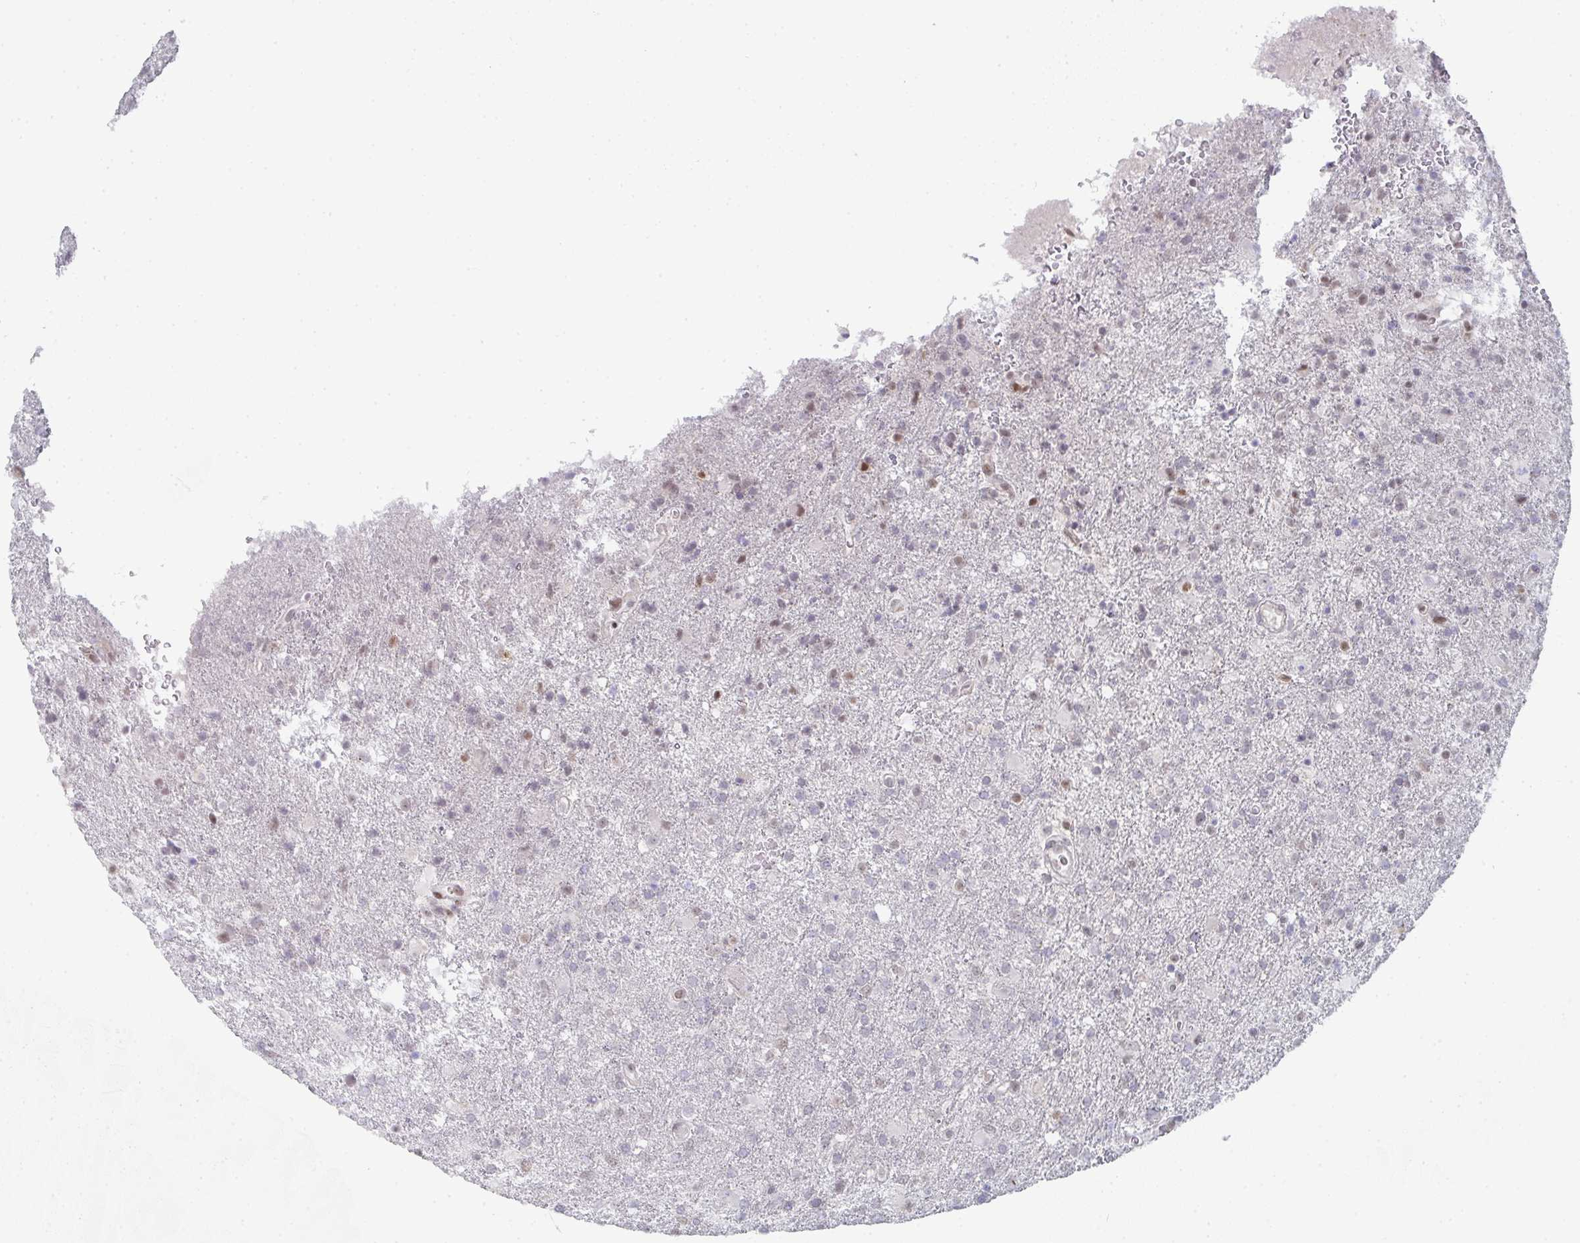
{"staining": {"intensity": "negative", "quantity": "none", "location": "none"}, "tissue": "glioma", "cell_type": "Tumor cells", "image_type": "cancer", "snomed": [{"axis": "morphology", "description": "Glioma, malignant, High grade"}, {"axis": "topography", "description": "Brain"}], "caption": "The image shows no significant expression in tumor cells of glioma.", "gene": "POU2AF2", "patient": {"sex": "female", "age": 74}}